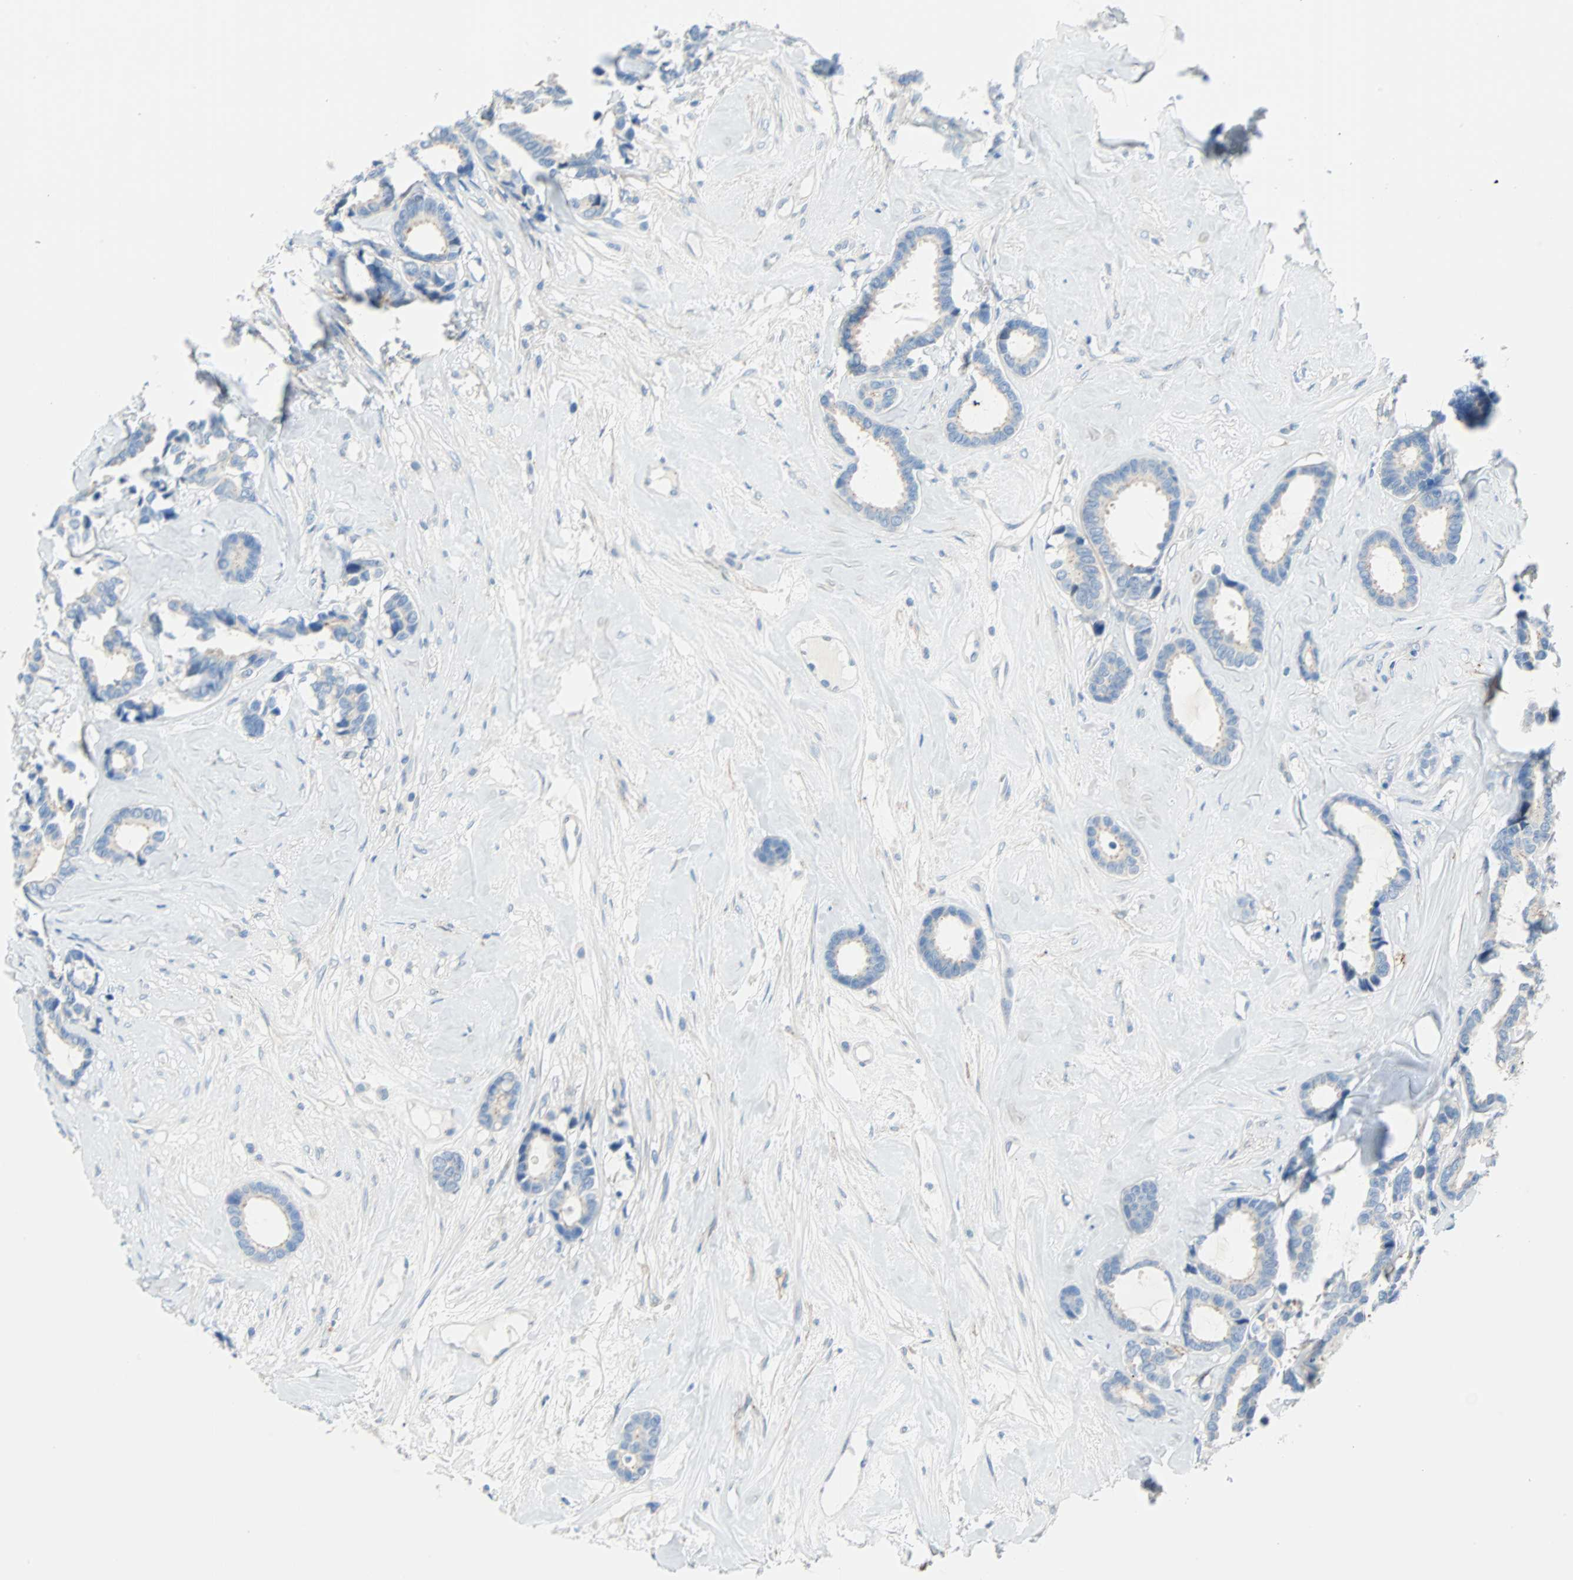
{"staining": {"intensity": "weak", "quantity": "<25%", "location": "cytoplasmic/membranous"}, "tissue": "breast cancer", "cell_type": "Tumor cells", "image_type": "cancer", "snomed": [{"axis": "morphology", "description": "Duct carcinoma"}, {"axis": "topography", "description": "Breast"}], "caption": "Image shows no protein positivity in tumor cells of breast intraductal carcinoma tissue.", "gene": "PDPN", "patient": {"sex": "female", "age": 87}}